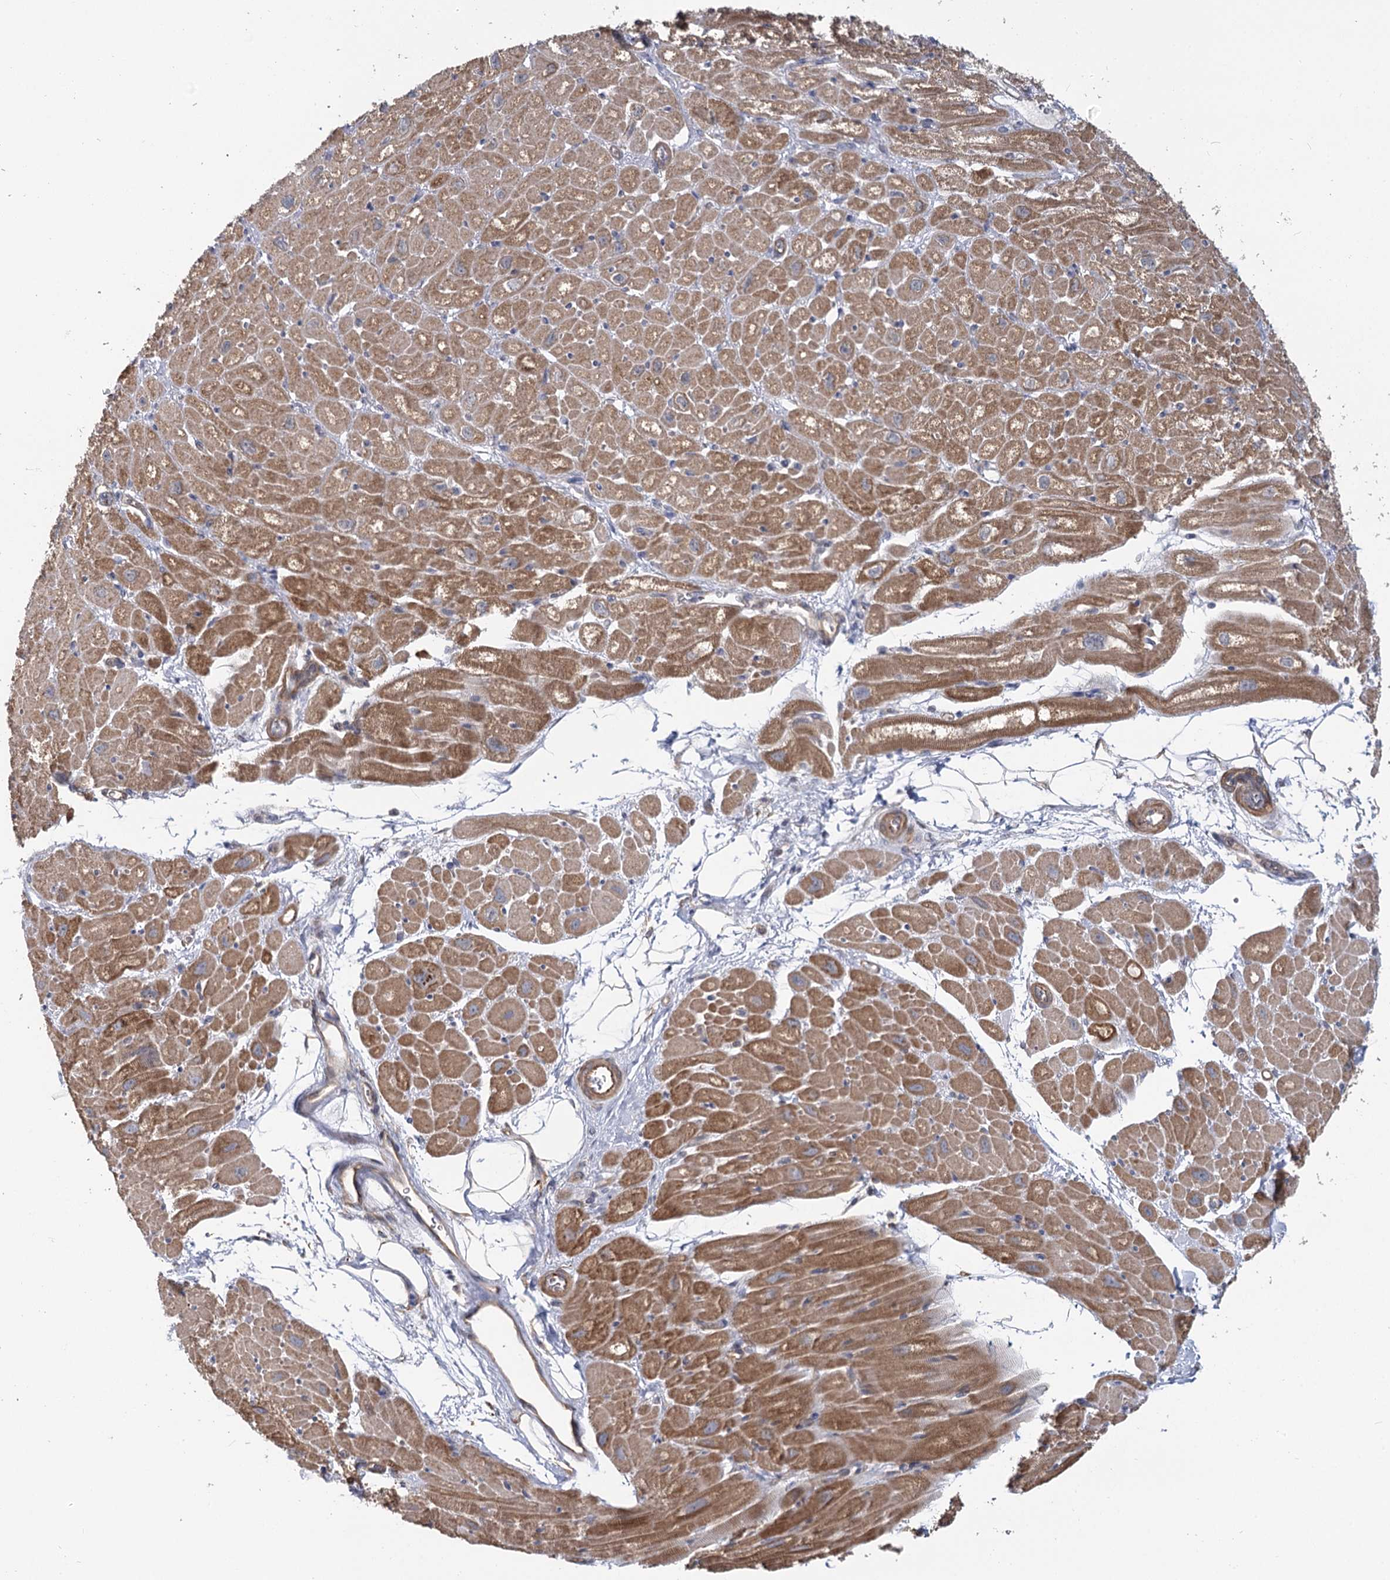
{"staining": {"intensity": "moderate", "quantity": "25%-75%", "location": "cytoplasmic/membranous"}, "tissue": "heart muscle", "cell_type": "Cardiomyocytes", "image_type": "normal", "snomed": [{"axis": "morphology", "description": "Normal tissue, NOS"}, {"axis": "topography", "description": "Heart"}], "caption": "Heart muscle stained with IHC shows moderate cytoplasmic/membranous expression in about 25%-75% of cardiomyocytes. The staining was performed using DAB (3,3'-diaminobenzidine) to visualize the protein expression in brown, while the nuclei were stained in blue with hematoxylin (Magnification: 20x).", "gene": "TBC1D9B", "patient": {"sex": "male", "age": 50}}